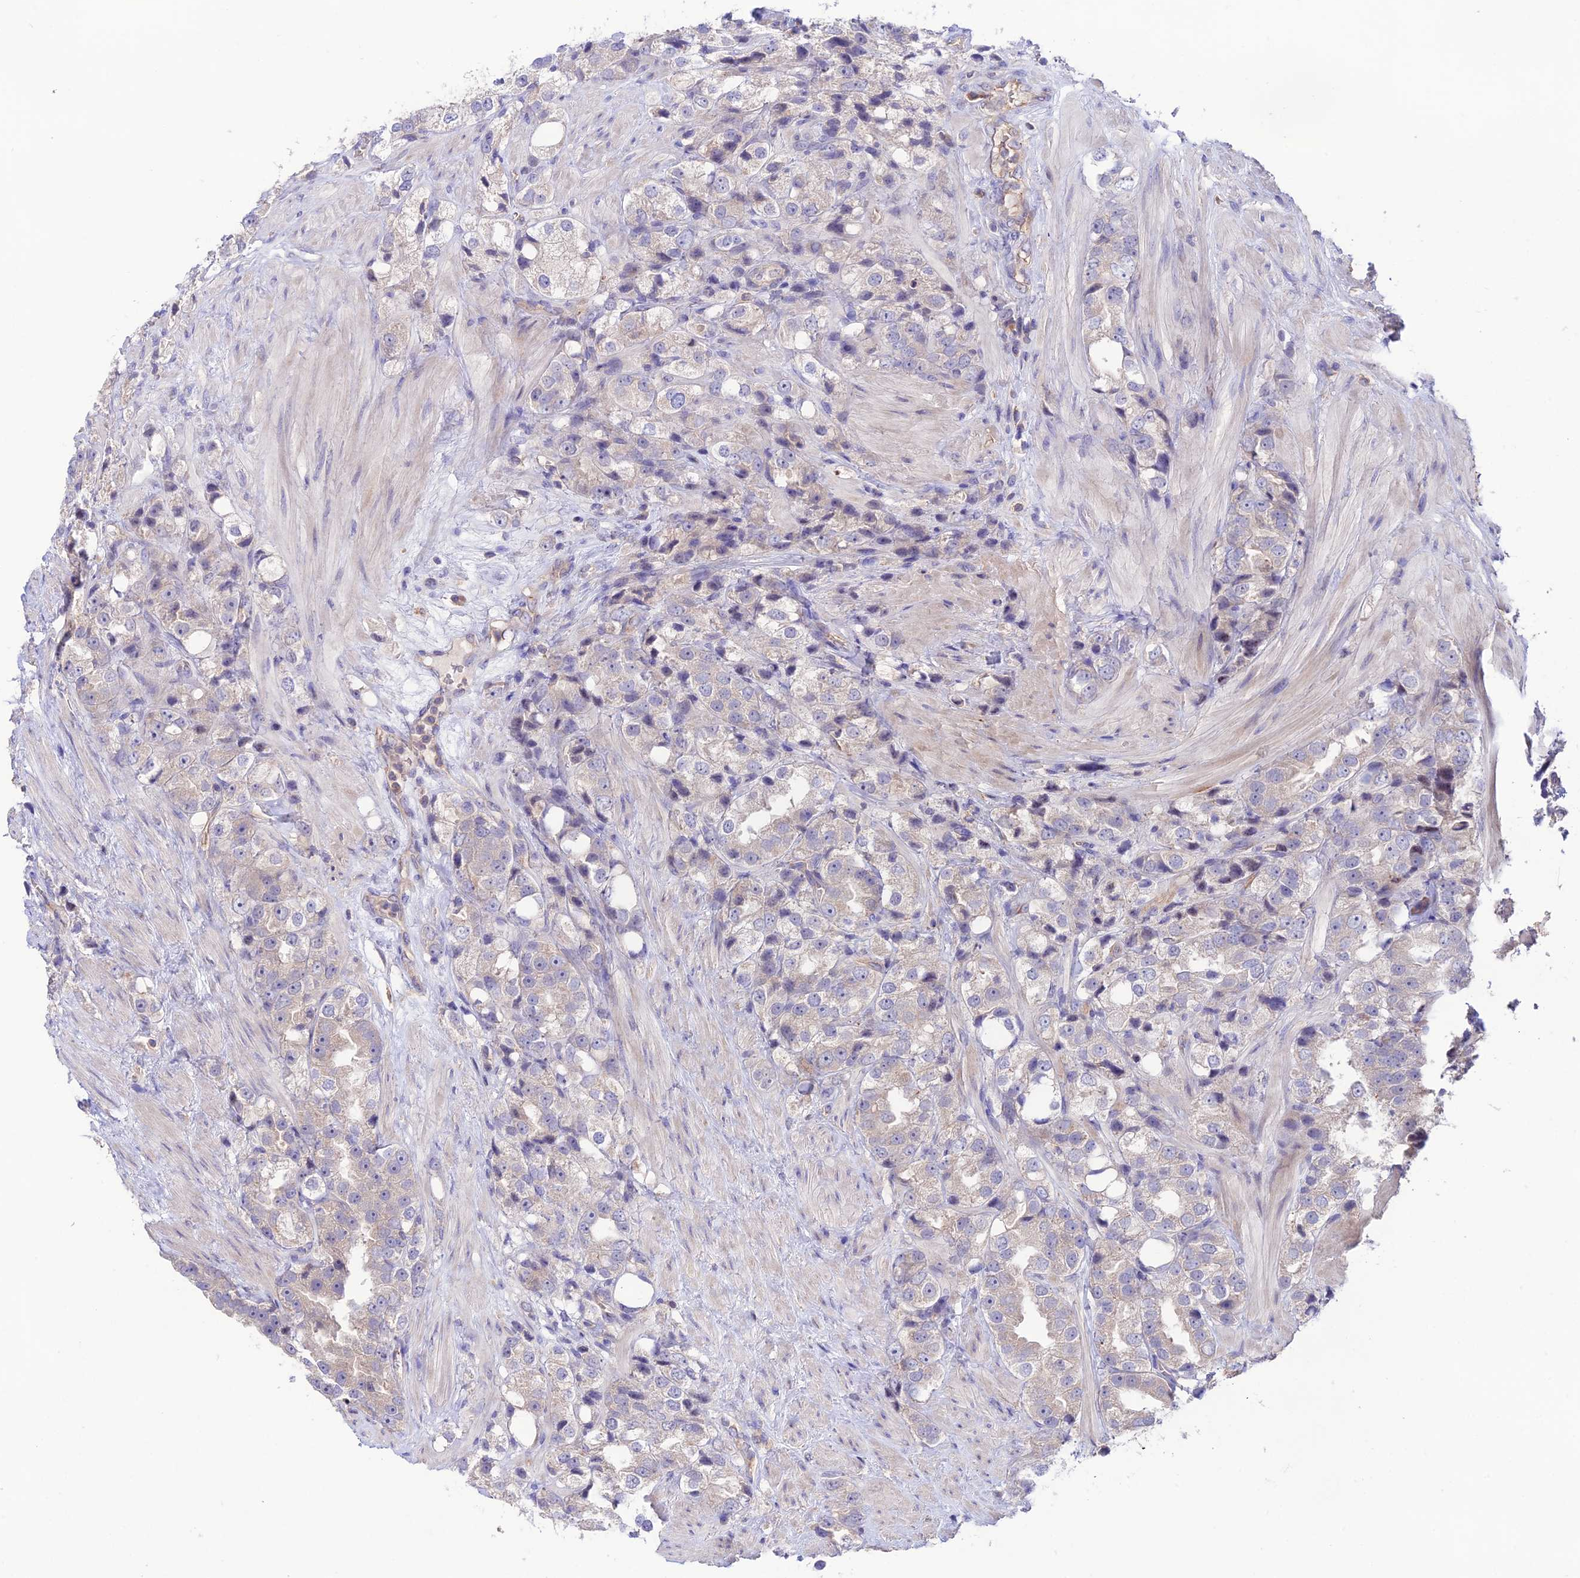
{"staining": {"intensity": "negative", "quantity": "none", "location": "none"}, "tissue": "prostate cancer", "cell_type": "Tumor cells", "image_type": "cancer", "snomed": [{"axis": "morphology", "description": "Adenocarcinoma, NOS"}, {"axis": "topography", "description": "Prostate"}], "caption": "IHC of human prostate cancer (adenocarcinoma) exhibits no expression in tumor cells.", "gene": "BRME1", "patient": {"sex": "male", "age": 79}}